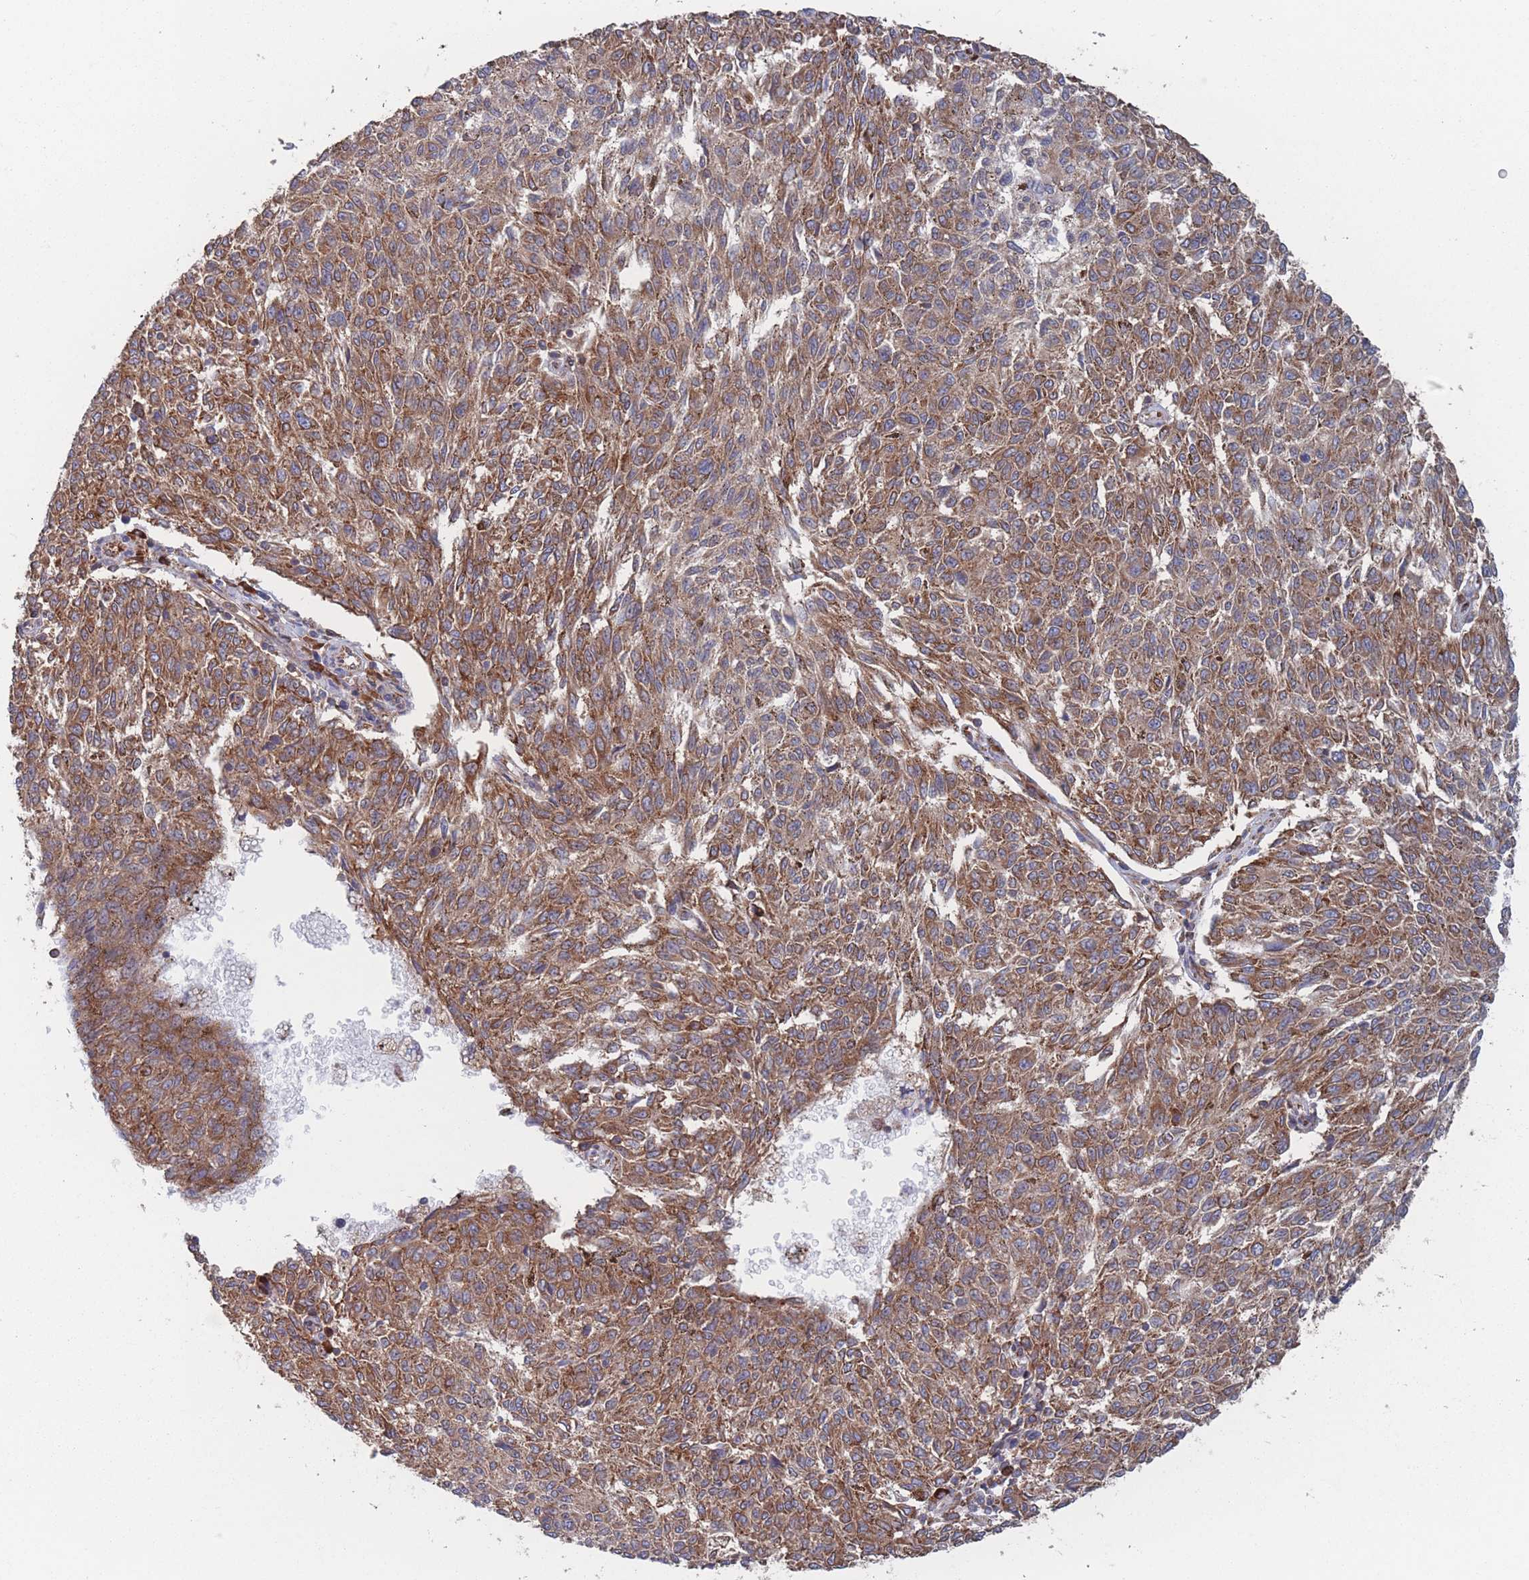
{"staining": {"intensity": "moderate", "quantity": ">75%", "location": "cytoplasmic/membranous"}, "tissue": "melanoma", "cell_type": "Tumor cells", "image_type": "cancer", "snomed": [{"axis": "morphology", "description": "Malignant melanoma, NOS"}, {"axis": "topography", "description": "Skin"}], "caption": "DAB (3,3'-diaminobenzidine) immunohistochemical staining of malignant melanoma shows moderate cytoplasmic/membranous protein expression in about >75% of tumor cells.", "gene": "EEF1B2", "patient": {"sex": "female", "age": 72}}